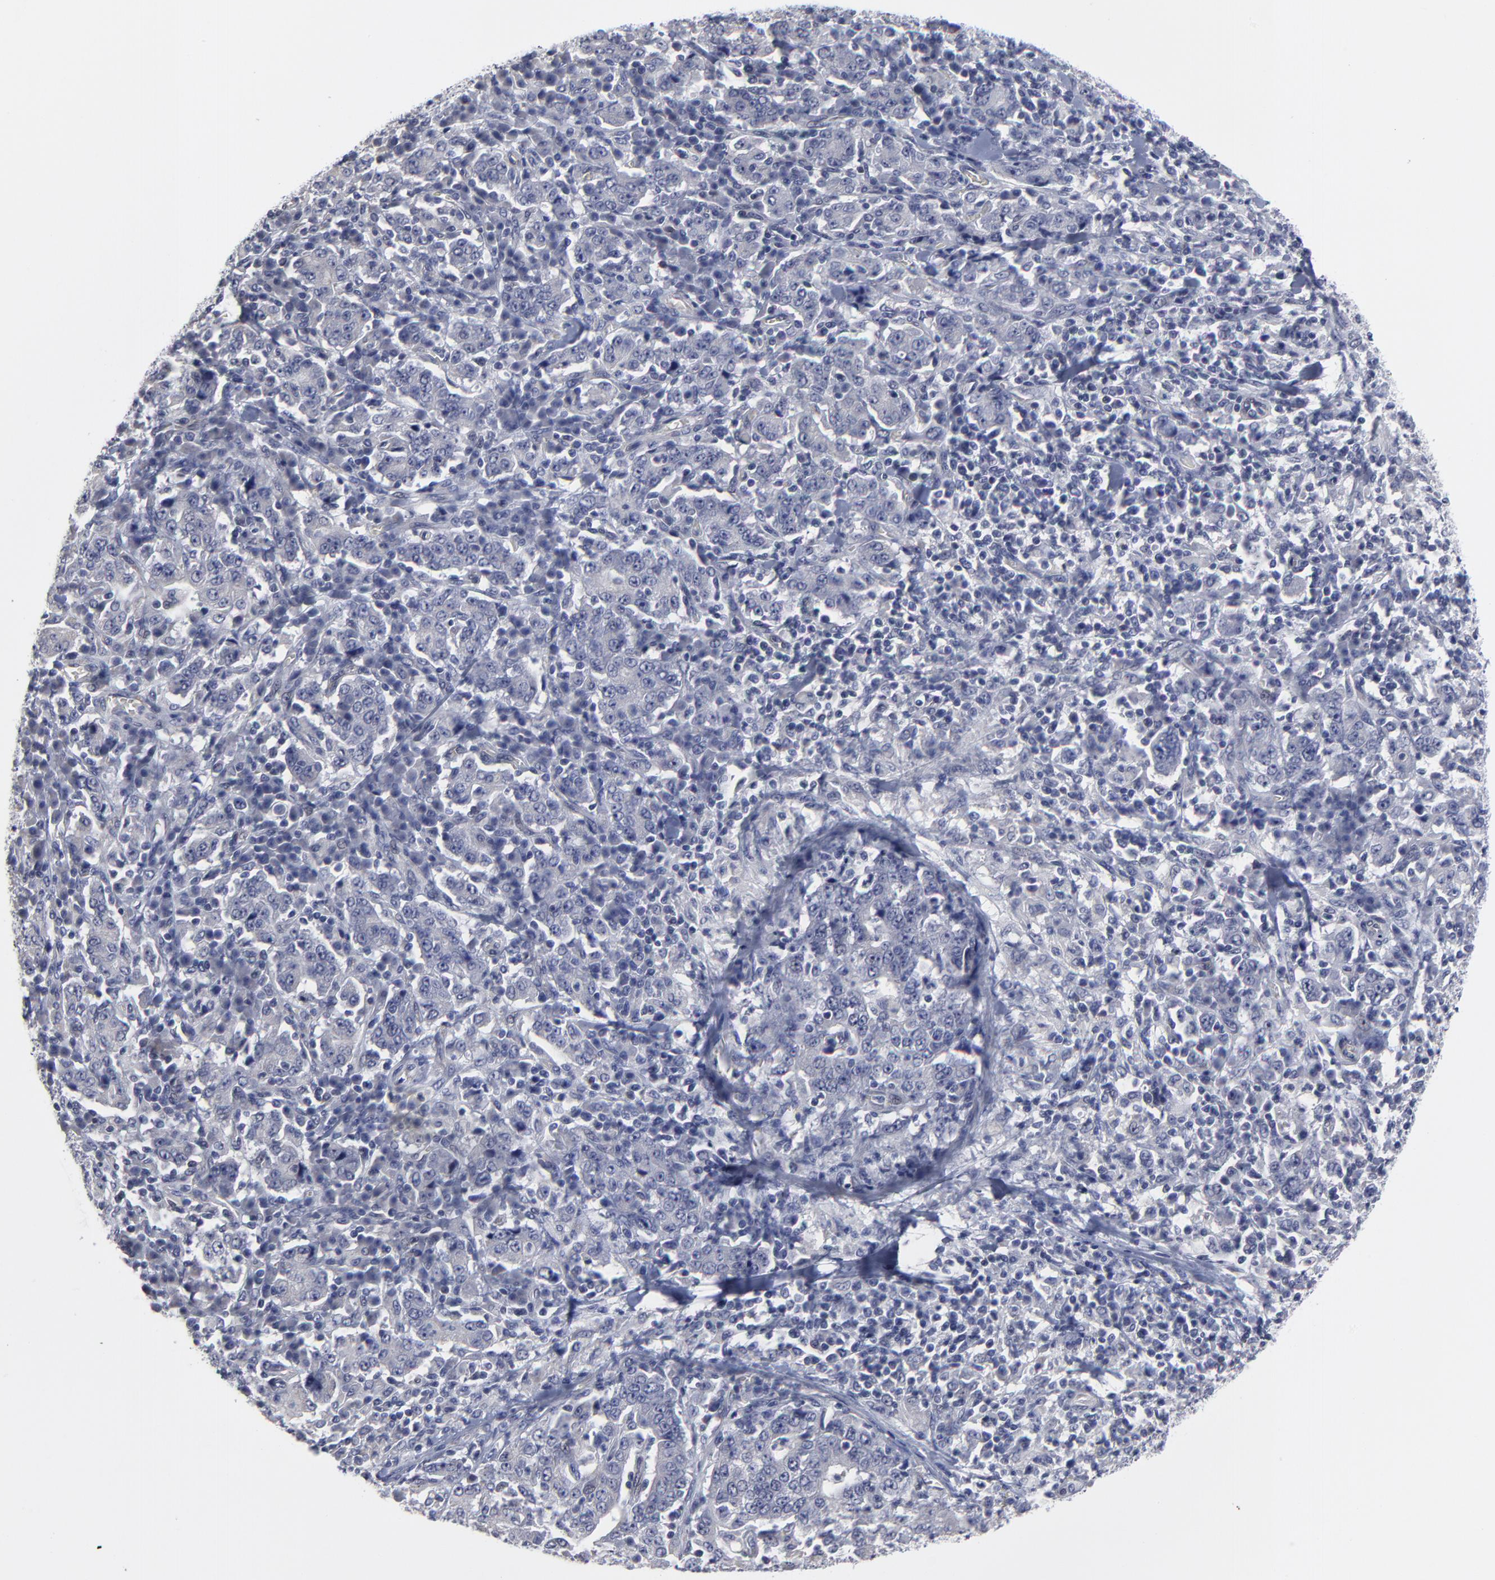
{"staining": {"intensity": "negative", "quantity": "none", "location": "none"}, "tissue": "stomach cancer", "cell_type": "Tumor cells", "image_type": "cancer", "snomed": [{"axis": "morphology", "description": "Normal tissue, NOS"}, {"axis": "morphology", "description": "Adenocarcinoma, NOS"}, {"axis": "topography", "description": "Stomach, upper"}, {"axis": "topography", "description": "Stomach"}], "caption": "Micrograph shows no significant protein expression in tumor cells of stomach cancer.", "gene": "MAGEA10", "patient": {"sex": "male", "age": 59}}